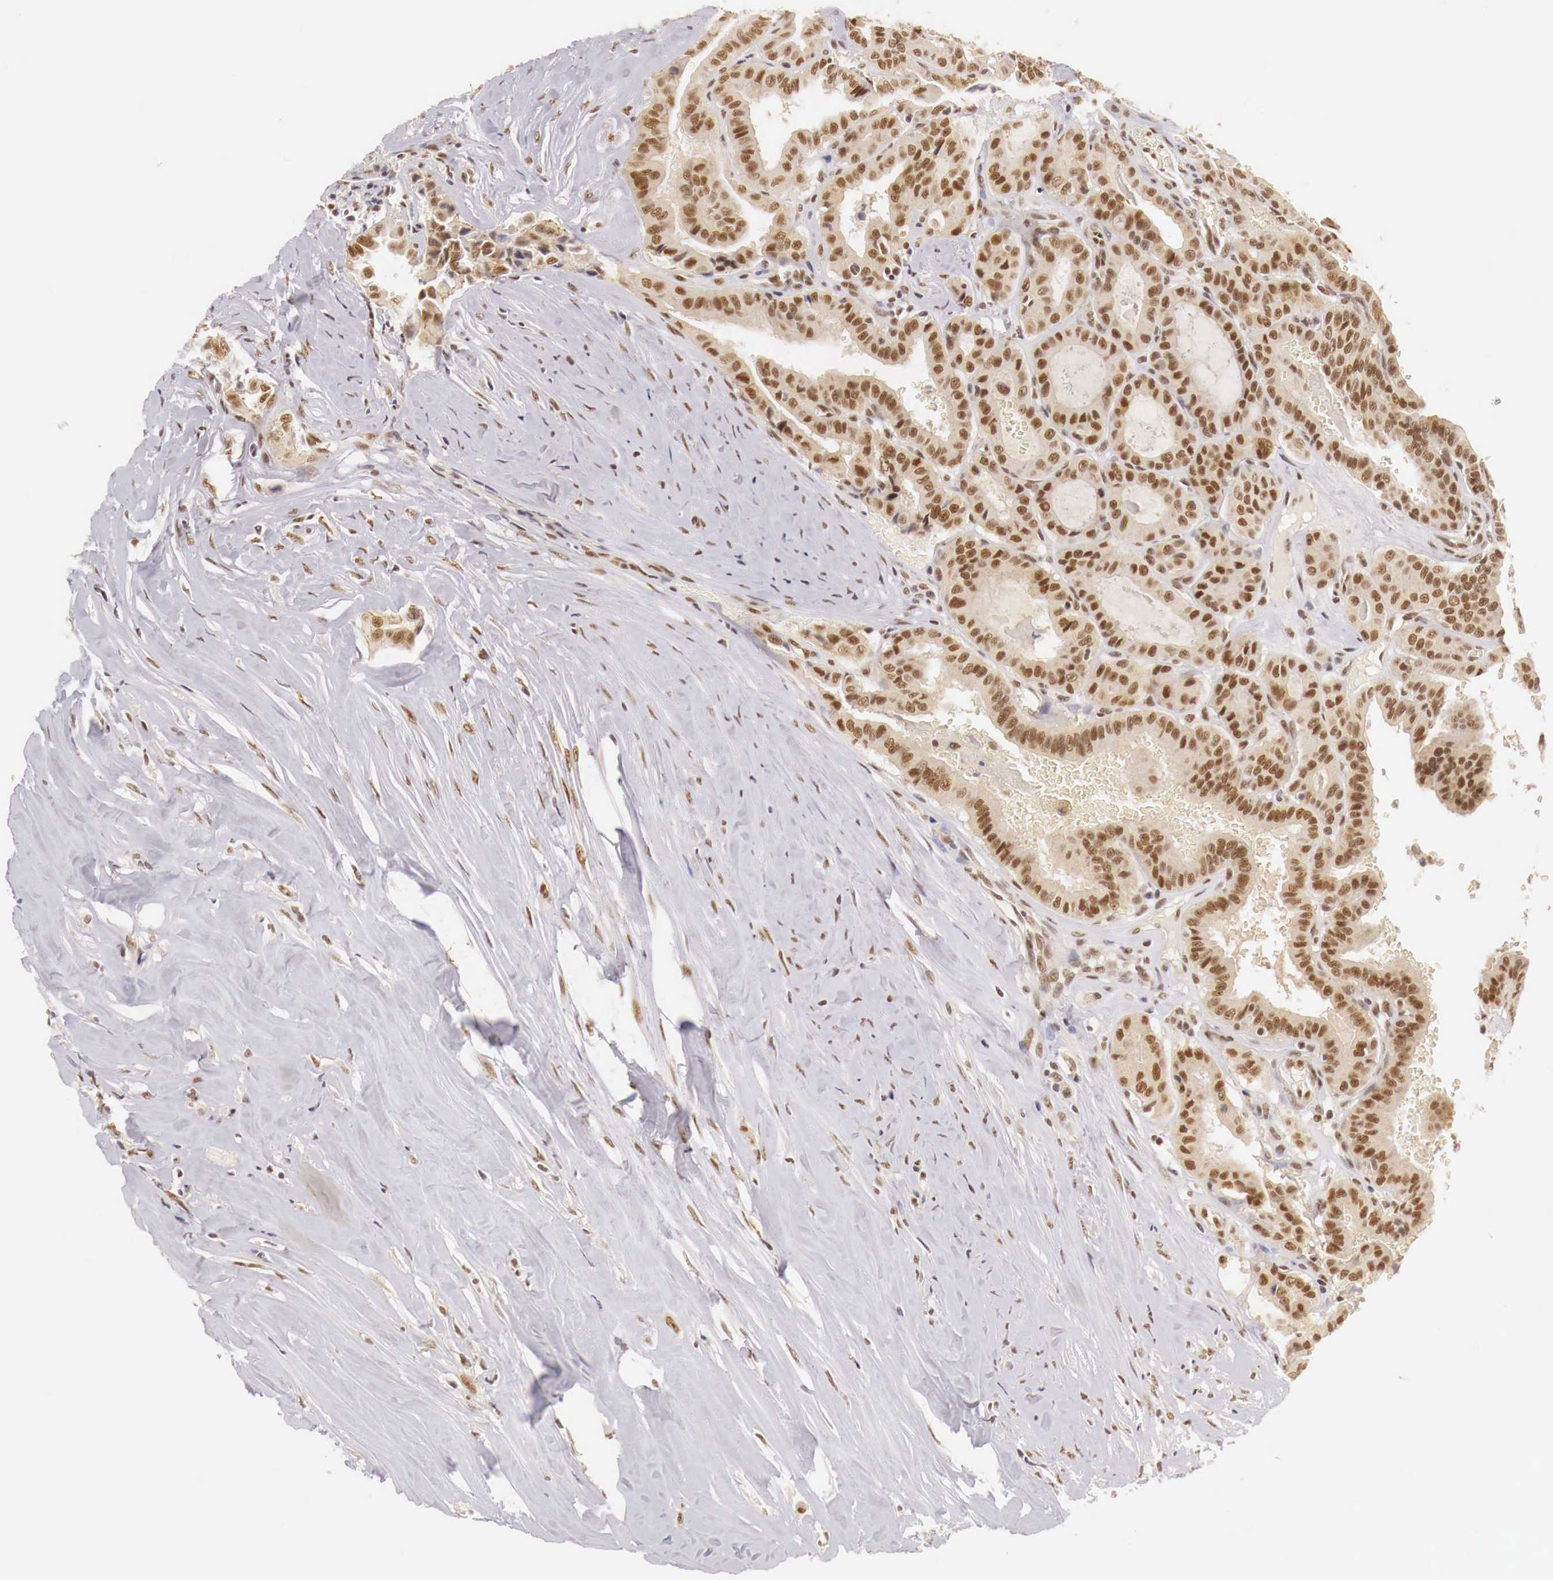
{"staining": {"intensity": "moderate", "quantity": ">75%", "location": "cytoplasmic/membranous,nuclear"}, "tissue": "thyroid cancer", "cell_type": "Tumor cells", "image_type": "cancer", "snomed": [{"axis": "morphology", "description": "Papillary adenocarcinoma, NOS"}, {"axis": "topography", "description": "Thyroid gland"}], "caption": "Papillary adenocarcinoma (thyroid) stained for a protein displays moderate cytoplasmic/membranous and nuclear positivity in tumor cells. The protein is shown in brown color, while the nuclei are stained blue.", "gene": "GPKOW", "patient": {"sex": "male", "age": 87}}